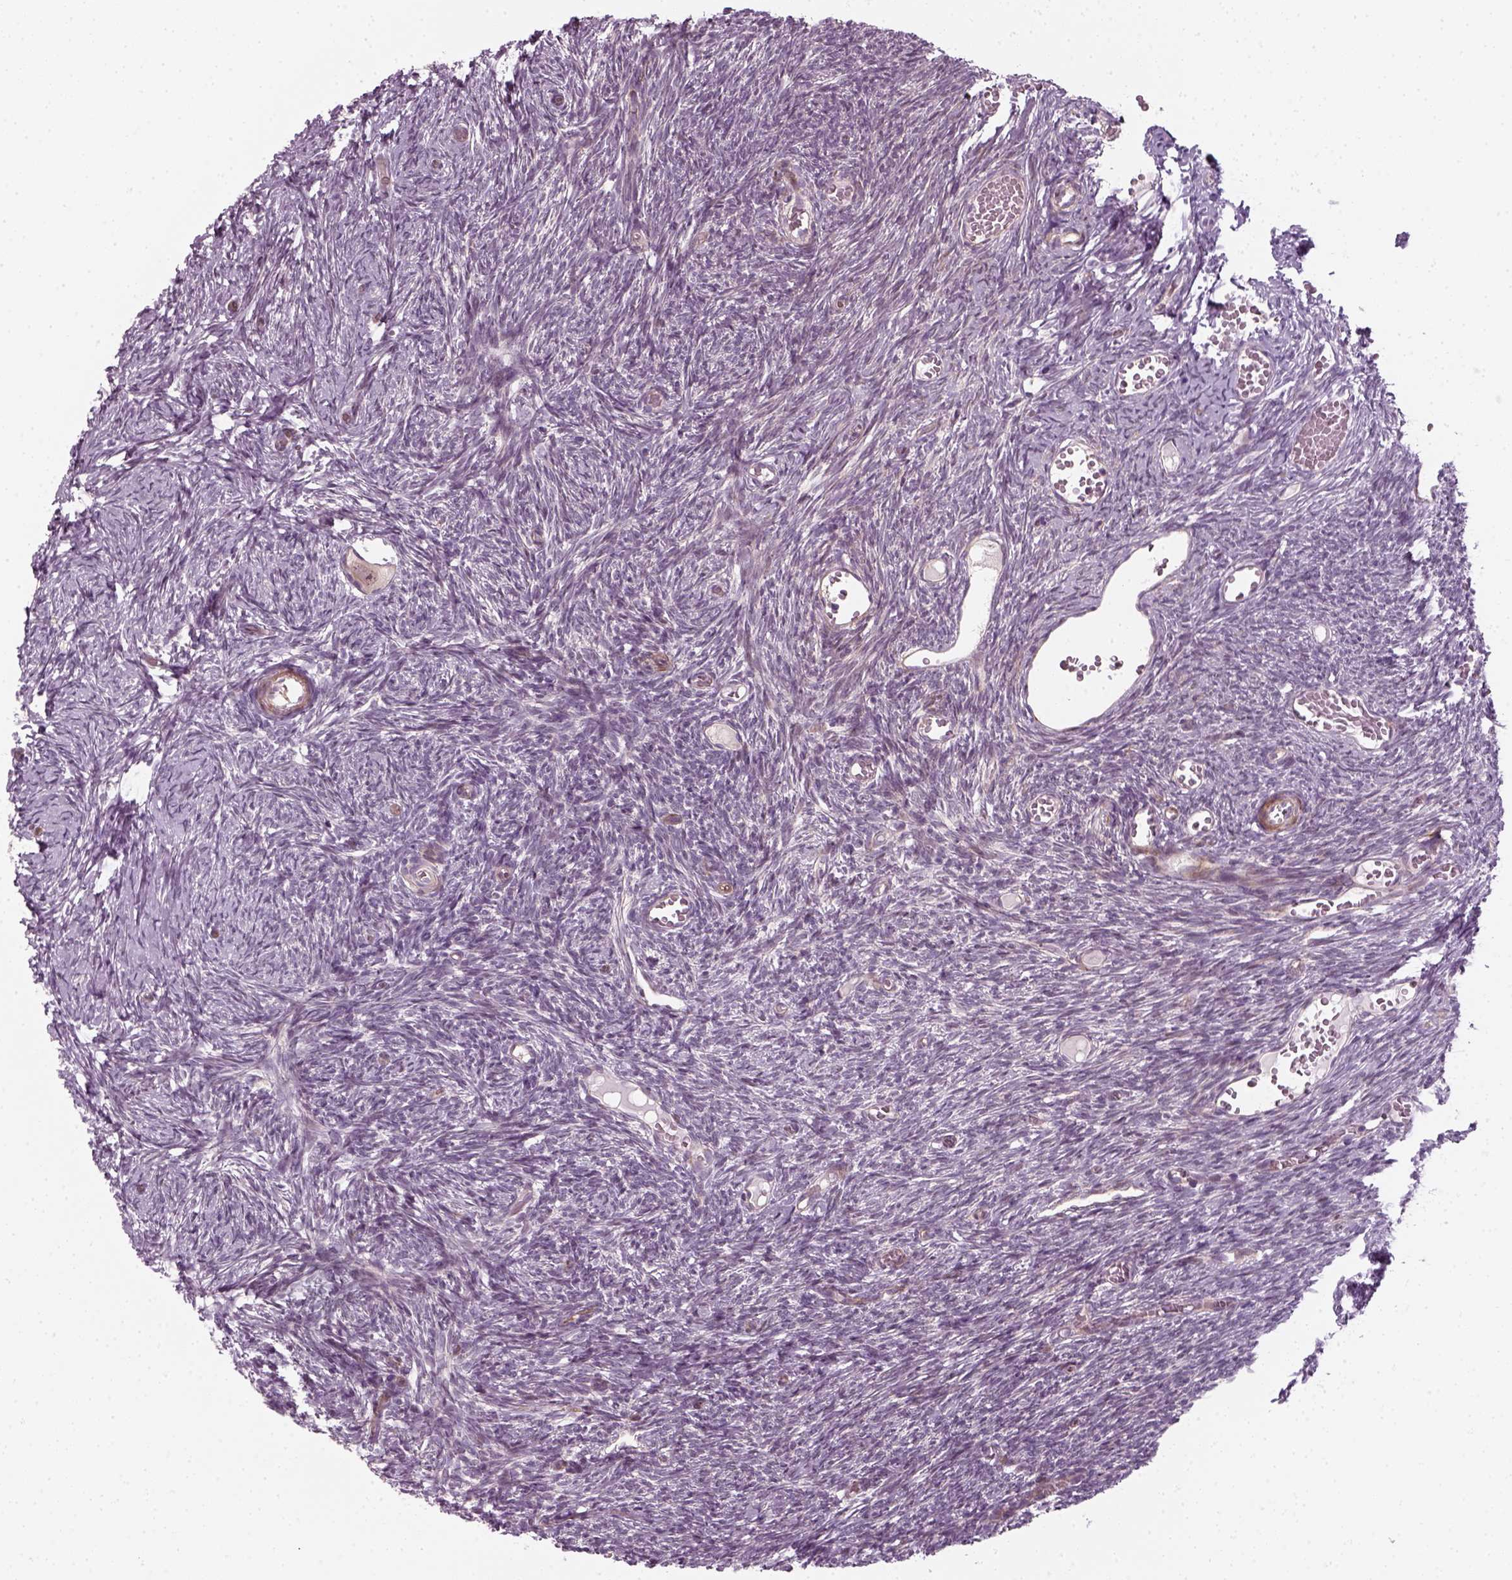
{"staining": {"intensity": "negative", "quantity": "none", "location": "none"}, "tissue": "ovary", "cell_type": "Follicle cells", "image_type": "normal", "snomed": [{"axis": "morphology", "description": "Normal tissue, NOS"}, {"axis": "topography", "description": "Ovary"}], "caption": "DAB (3,3'-diaminobenzidine) immunohistochemical staining of normal ovary exhibits no significant expression in follicle cells.", "gene": "DNASE1L1", "patient": {"sex": "female", "age": 39}}